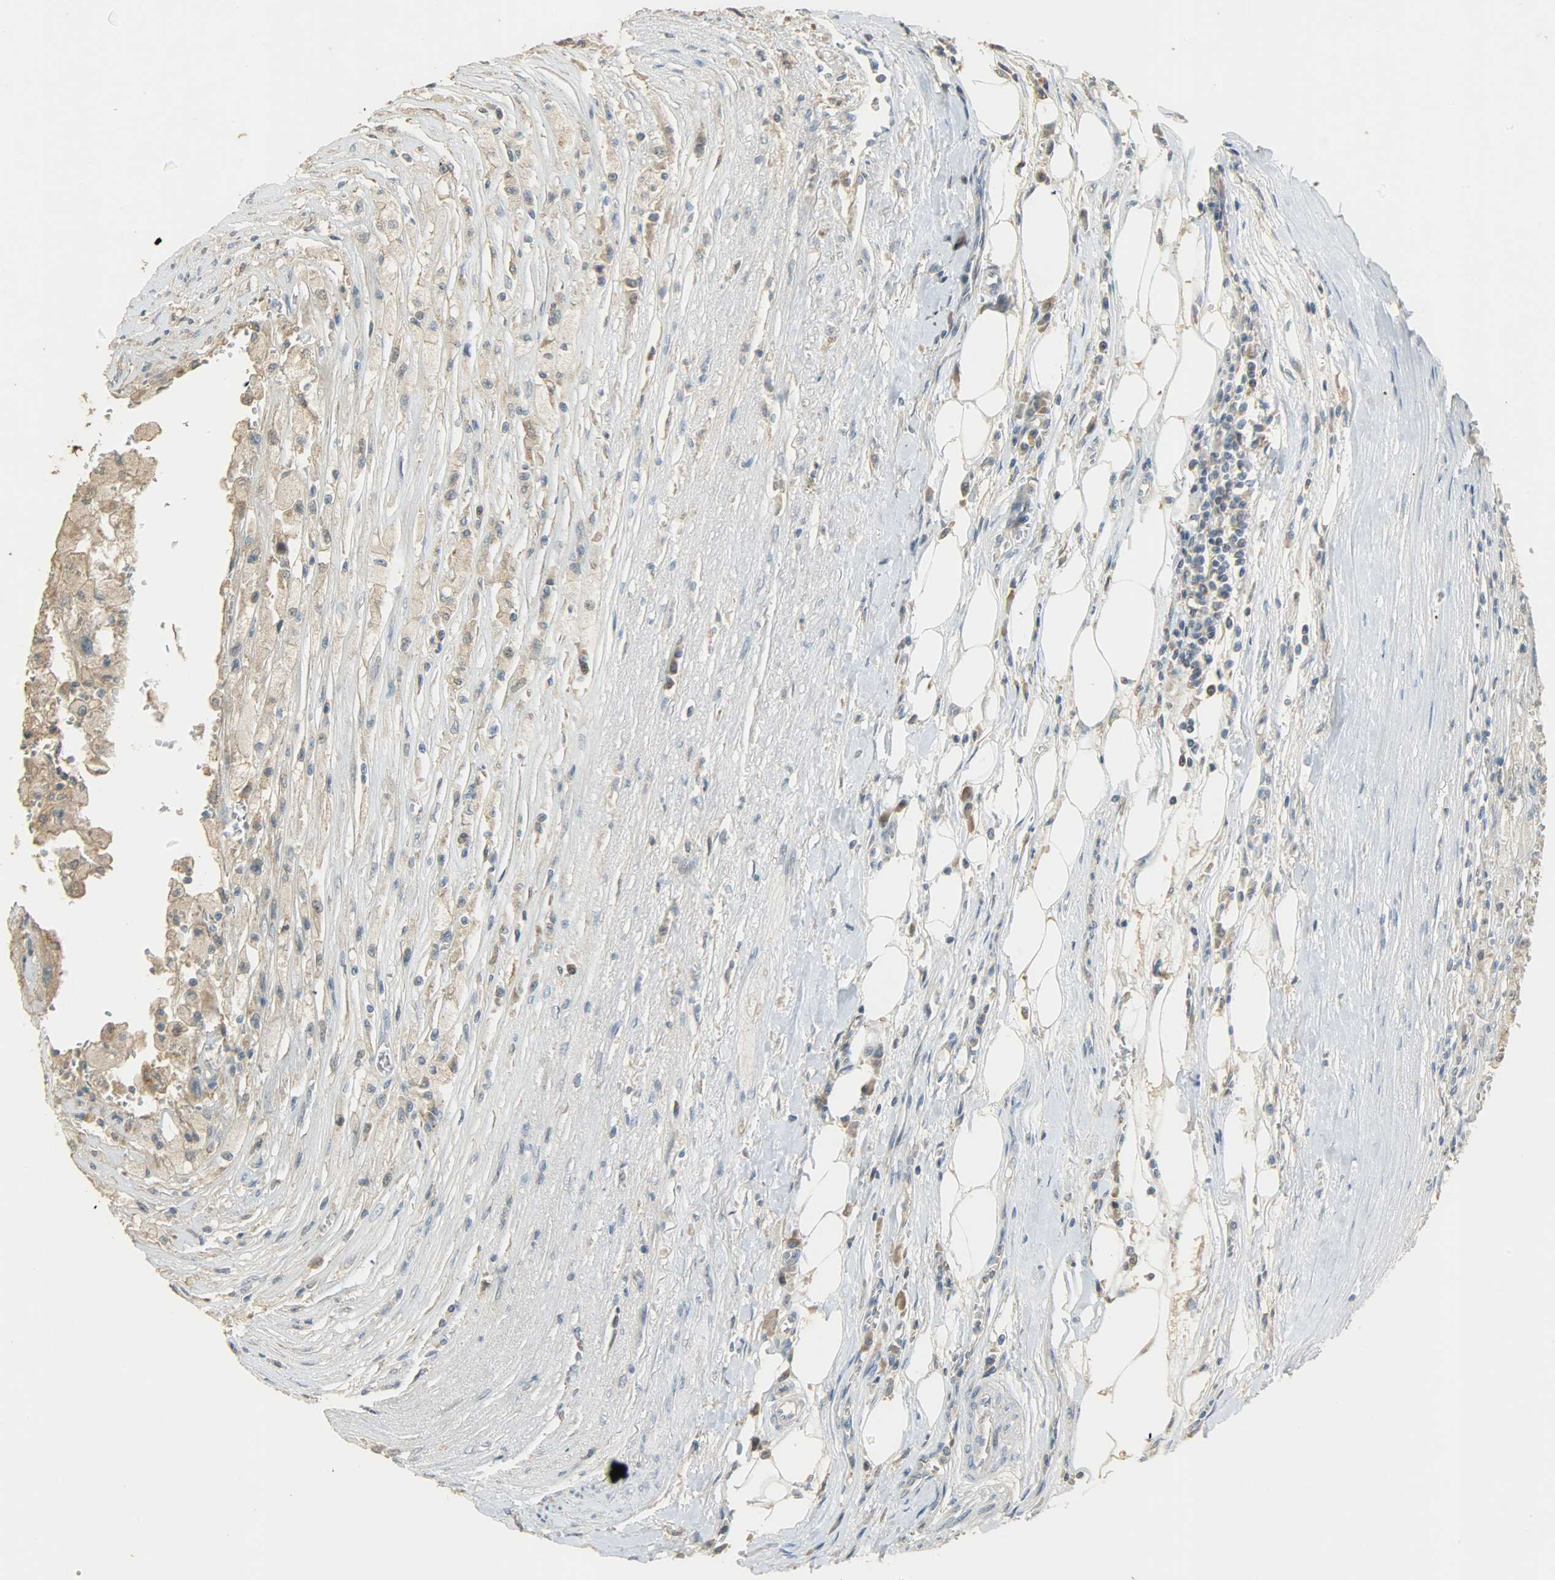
{"staining": {"intensity": "weak", "quantity": ">75%", "location": "cytoplasmic/membranous"}, "tissue": "renal cancer", "cell_type": "Tumor cells", "image_type": "cancer", "snomed": [{"axis": "morphology", "description": "Normal tissue, NOS"}, {"axis": "morphology", "description": "Adenocarcinoma, NOS"}, {"axis": "topography", "description": "Kidney"}], "caption": "Protein analysis of renal adenocarcinoma tissue demonstrates weak cytoplasmic/membranous staining in about >75% of tumor cells. (DAB IHC, brown staining for protein, blue staining for nuclei).", "gene": "HDHD5", "patient": {"sex": "male", "age": 71}}